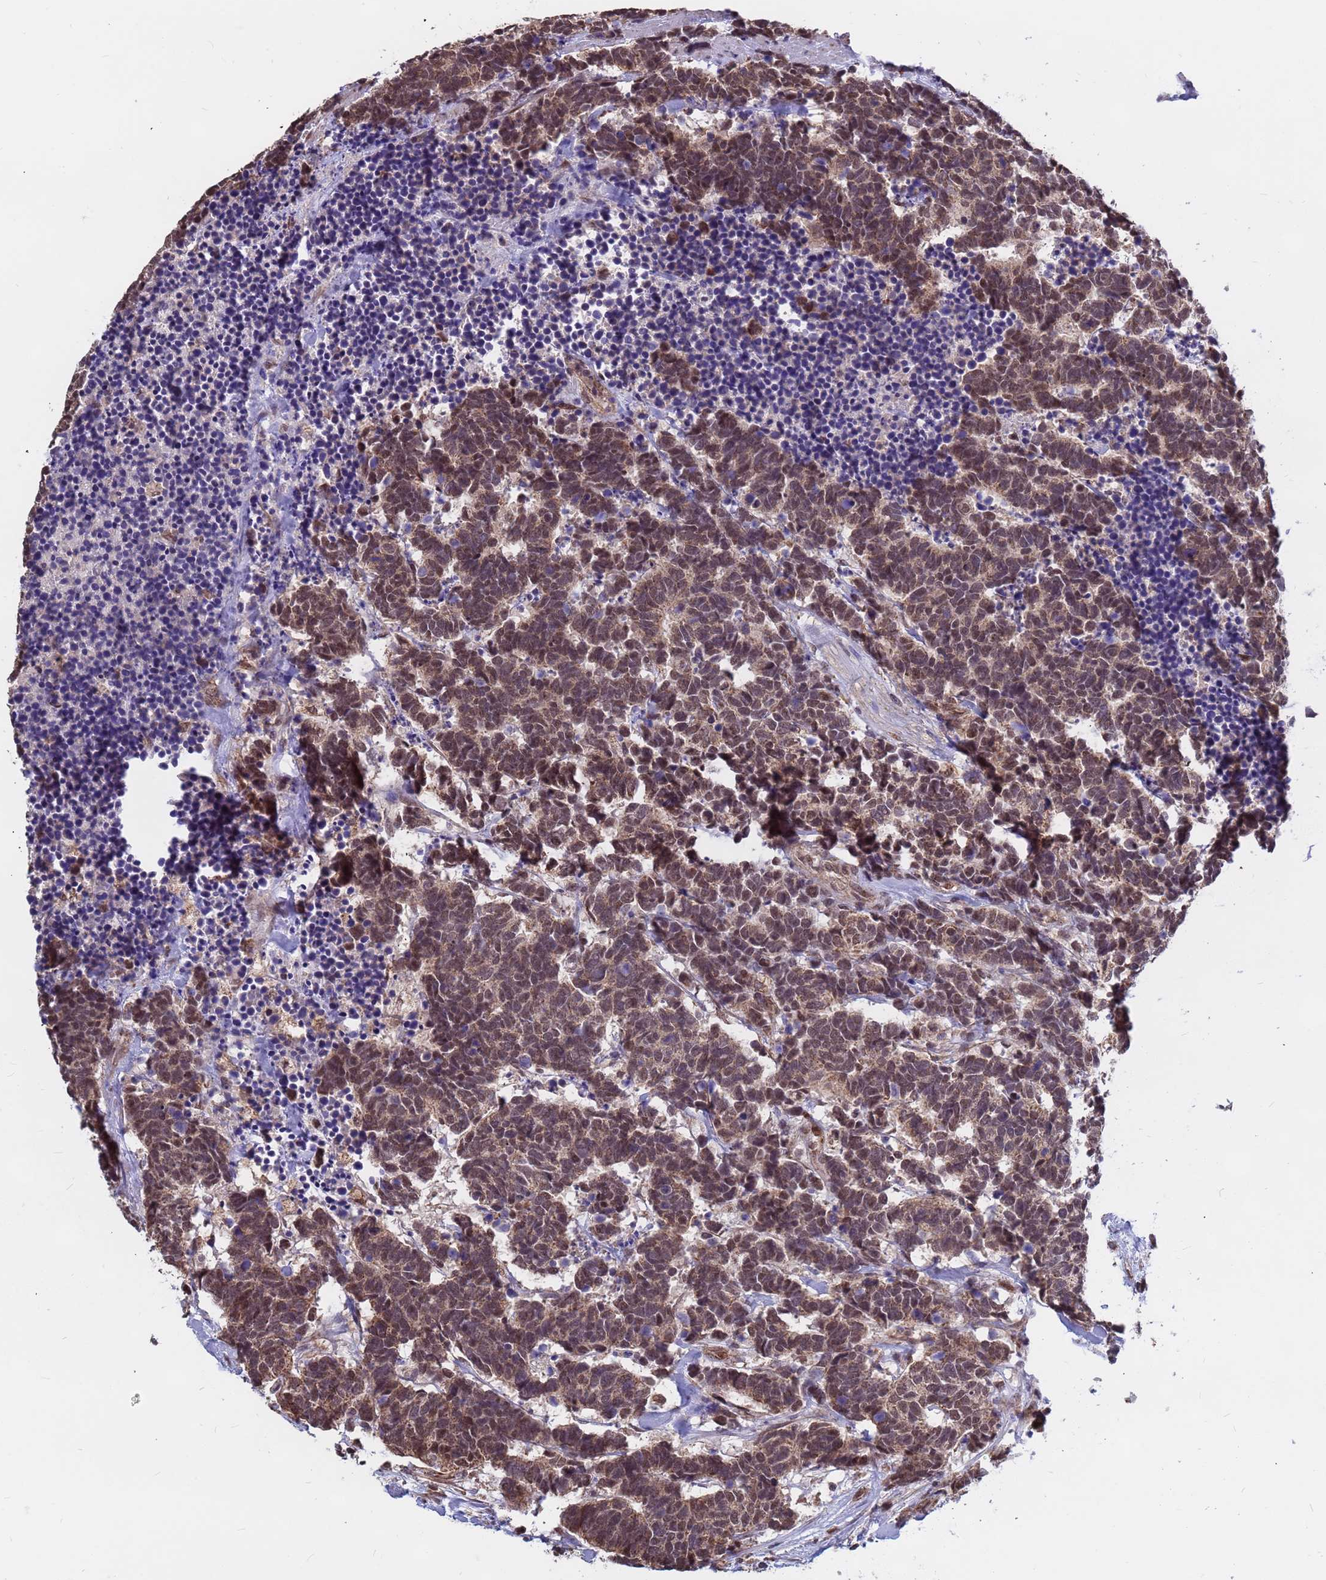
{"staining": {"intensity": "moderate", "quantity": ">75%", "location": "cytoplasmic/membranous,nuclear"}, "tissue": "carcinoid", "cell_type": "Tumor cells", "image_type": "cancer", "snomed": [{"axis": "morphology", "description": "Carcinoma, NOS"}, {"axis": "morphology", "description": "Carcinoid, malignant, NOS"}, {"axis": "topography", "description": "Urinary bladder"}], "caption": "The histopathology image exhibits immunohistochemical staining of carcinoma. There is moderate cytoplasmic/membranous and nuclear expression is identified in about >75% of tumor cells. (Stains: DAB (3,3'-diaminobenzidine) in brown, nuclei in blue, Microscopy: brightfield microscopy at high magnification).", "gene": "DENND2B", "patient": {"sex": "male", "age": 57}}